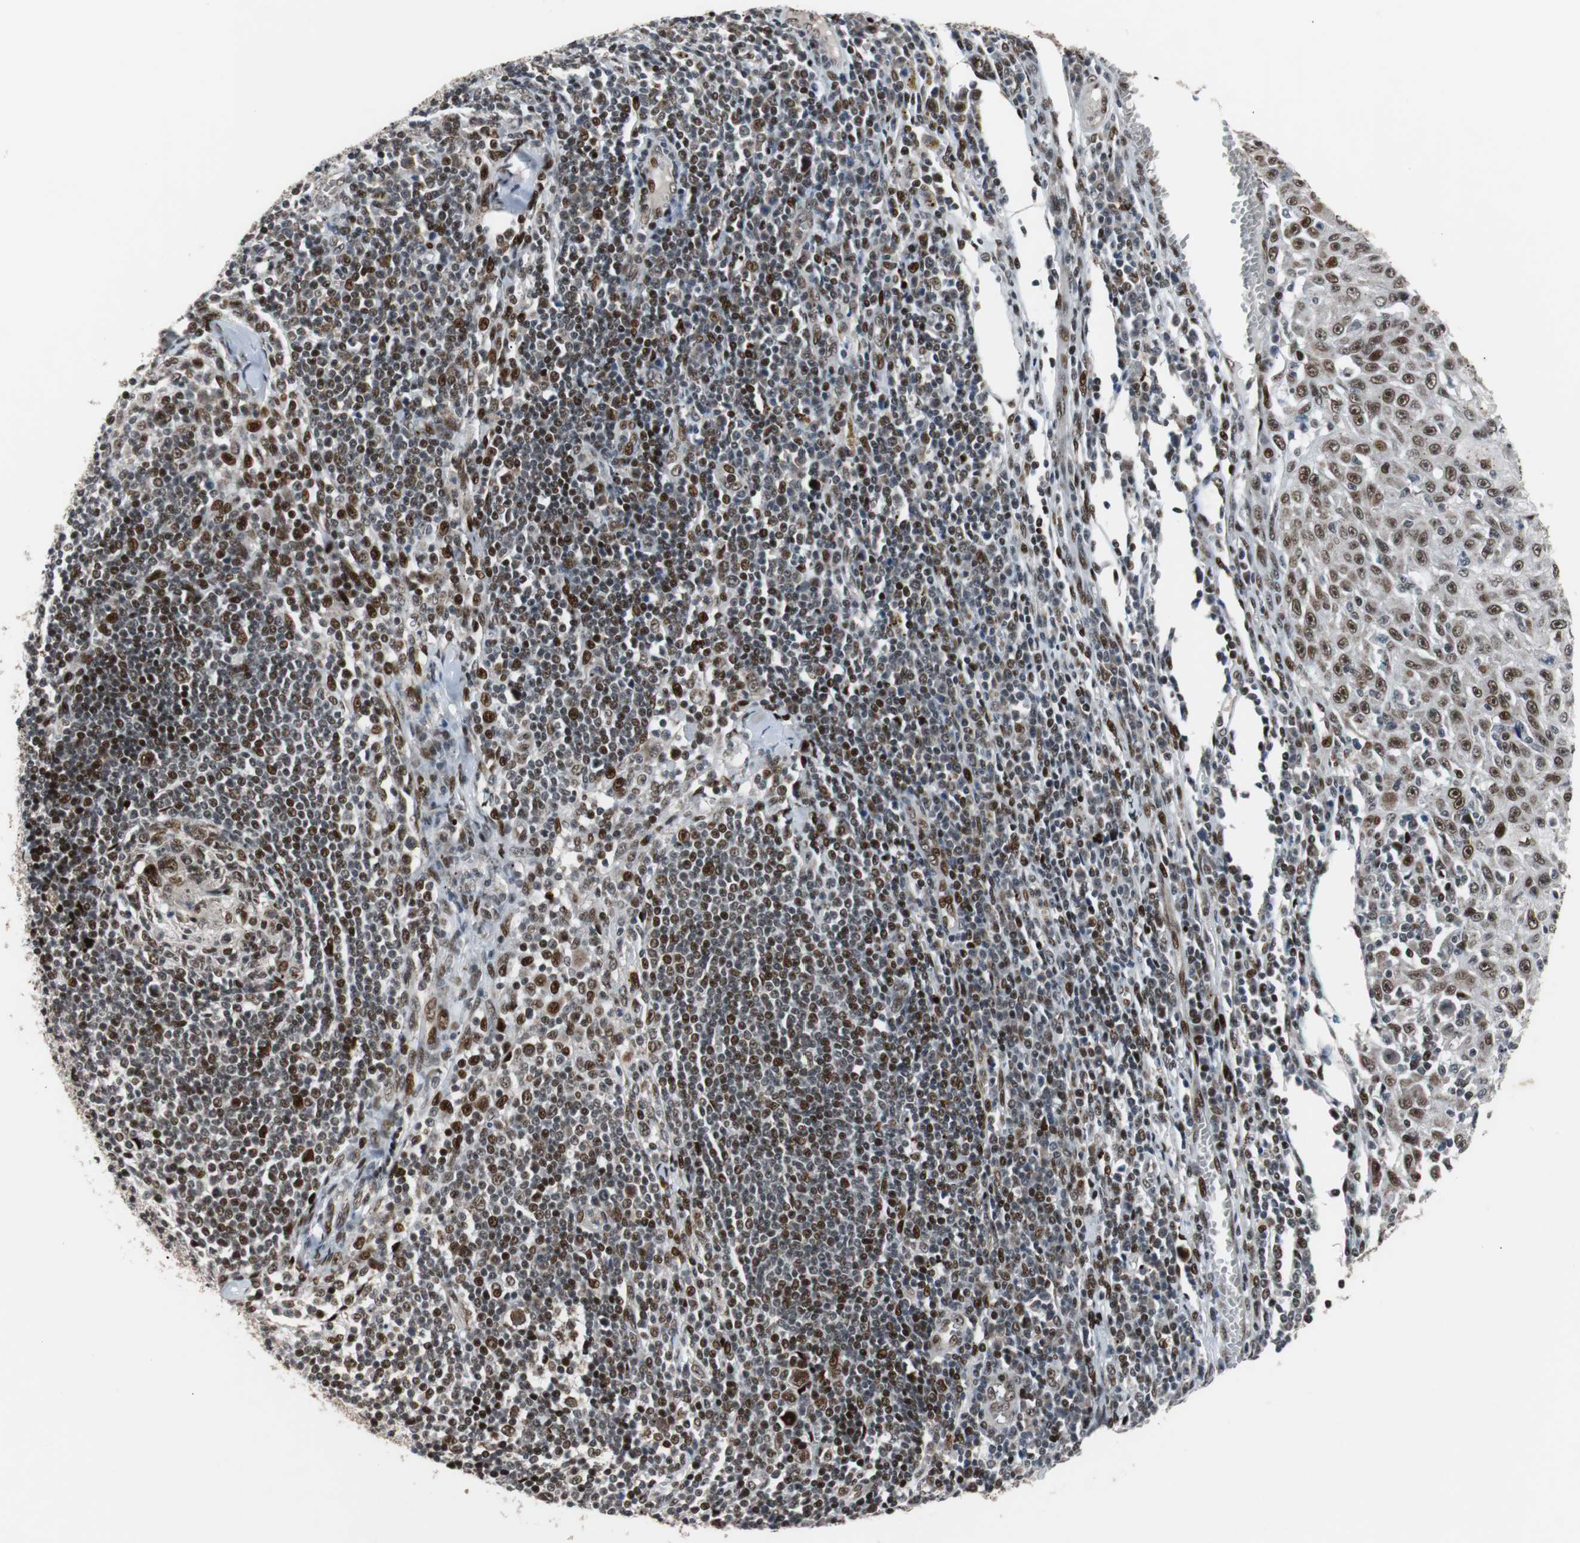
{"staining": {"intensity": "moderate", "quantity": "25%-75%", "location": "nuclear"}, "tissue": "skin cancer", "cell_type": "Tumor cells", "image_type": "cancer", "snomed": [{"axis": "morphology", "description": "Squamous cell carcinoma, NOS"}, {"axis": "topography", "description": "Skin"}], "caption": "The image exhibits immunohistochemical staining of skin squamous cell carcinoma. There is moderate nuclear expression is identified in about 25%-75% of tumor cells.", "gene": "NBL1", "patient": {"sex": "male", "age": 75}}